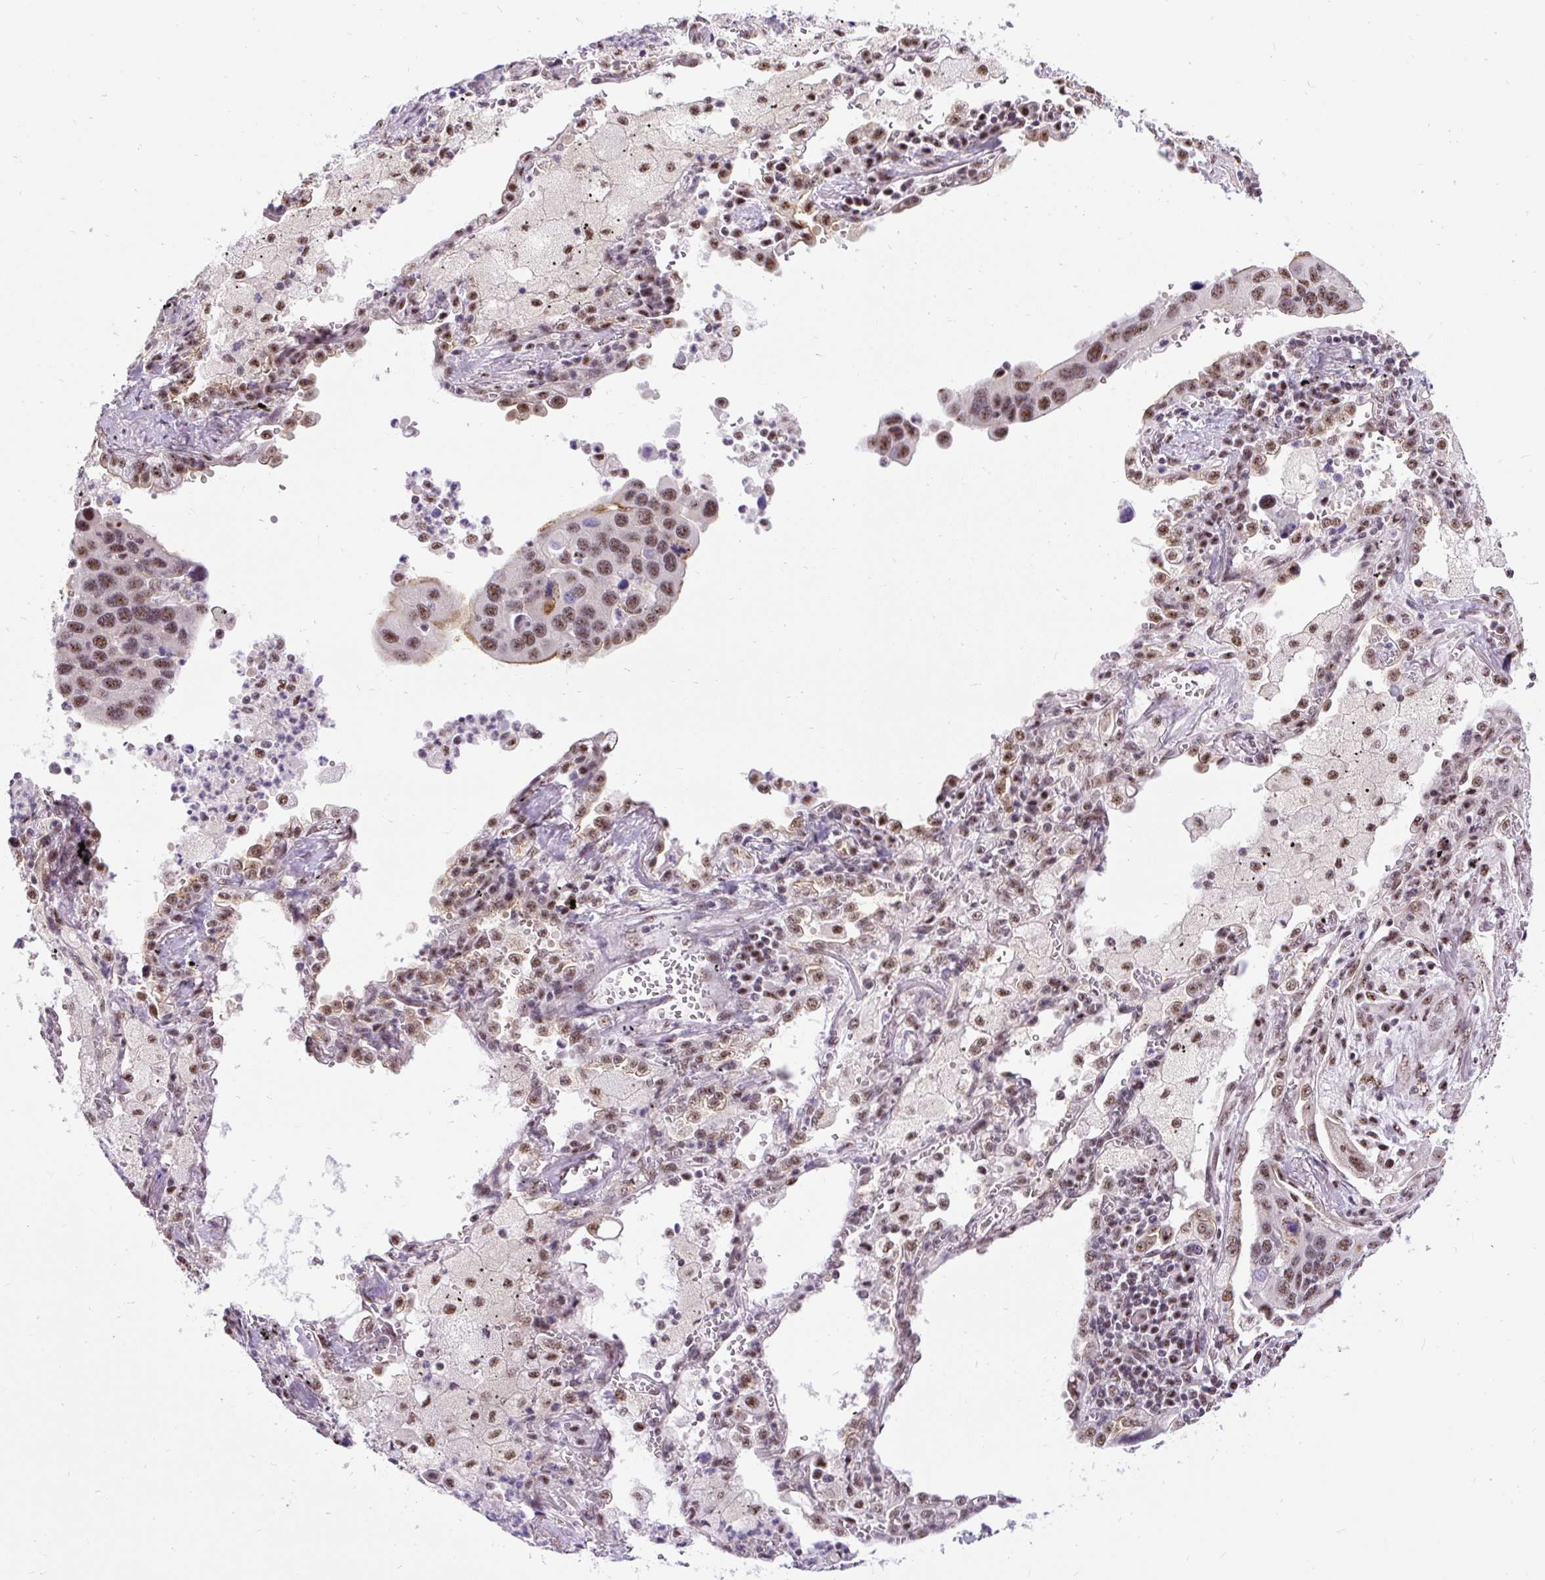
{"staining": {"intensity": "moderate", "quantity": ">75%", "location": "nuclear"}, "tissue": "lung cancer", "cell_type": "Tumor cells", "image_type": "cancer", "snomed": [{"axis": "morphology", "description": "Aneuploidy"}, {"axis": "morphology", "description": "Adenocarcinoma, NOS"}, {"axis": "topography", "description": "Lymph node"}, {"axis": "topography", "description": "Lung"}], "caption": "Human lung adenocarcinoma stained with a protein marker displays moderate staining in tumor cells.", "gene": "SMC5", "patient": {"sex": "female", "age": 74}}